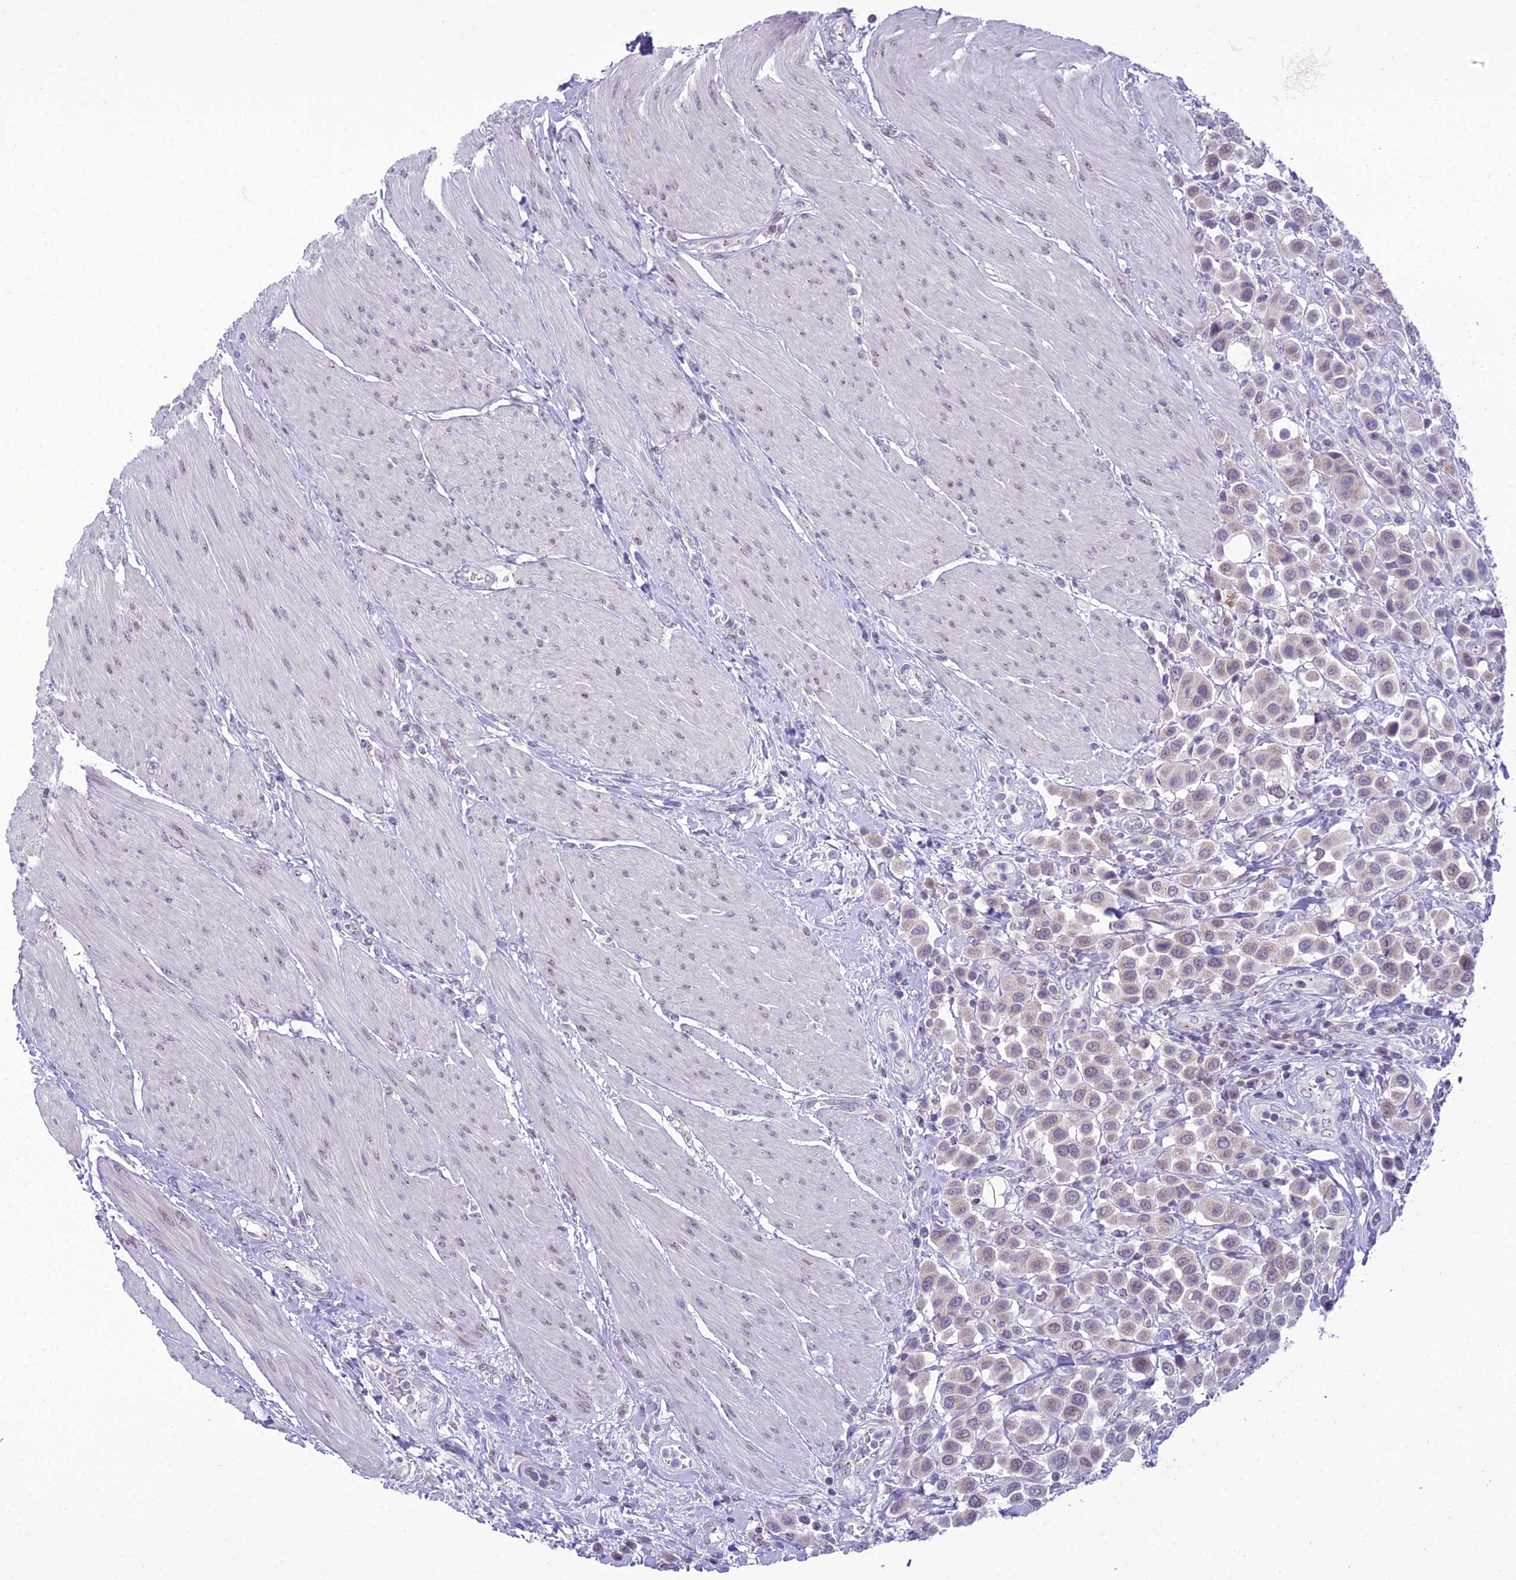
{"staining": {"intensity": "negative", "quantity": "none", "location": "none"}, "tissue": "urothelial cancer", "cell_type": "Tumor cells", "image_type": "cancer", "snomed": [{"axis": "morphology", "description": "Urothelial carcinoma, High grade"}, {"axis": "topography", "description": "Urinary bladder"}], "caption": "An immunohistochemistry (IHC) photomicrograph of urothelial carcinoma (high-grade) is shown. There is no staining in tumor cells of urothelial carcinoma (high-grade).", "gene": "B9D2", "patient": {"sex": "male", "age": 50}}